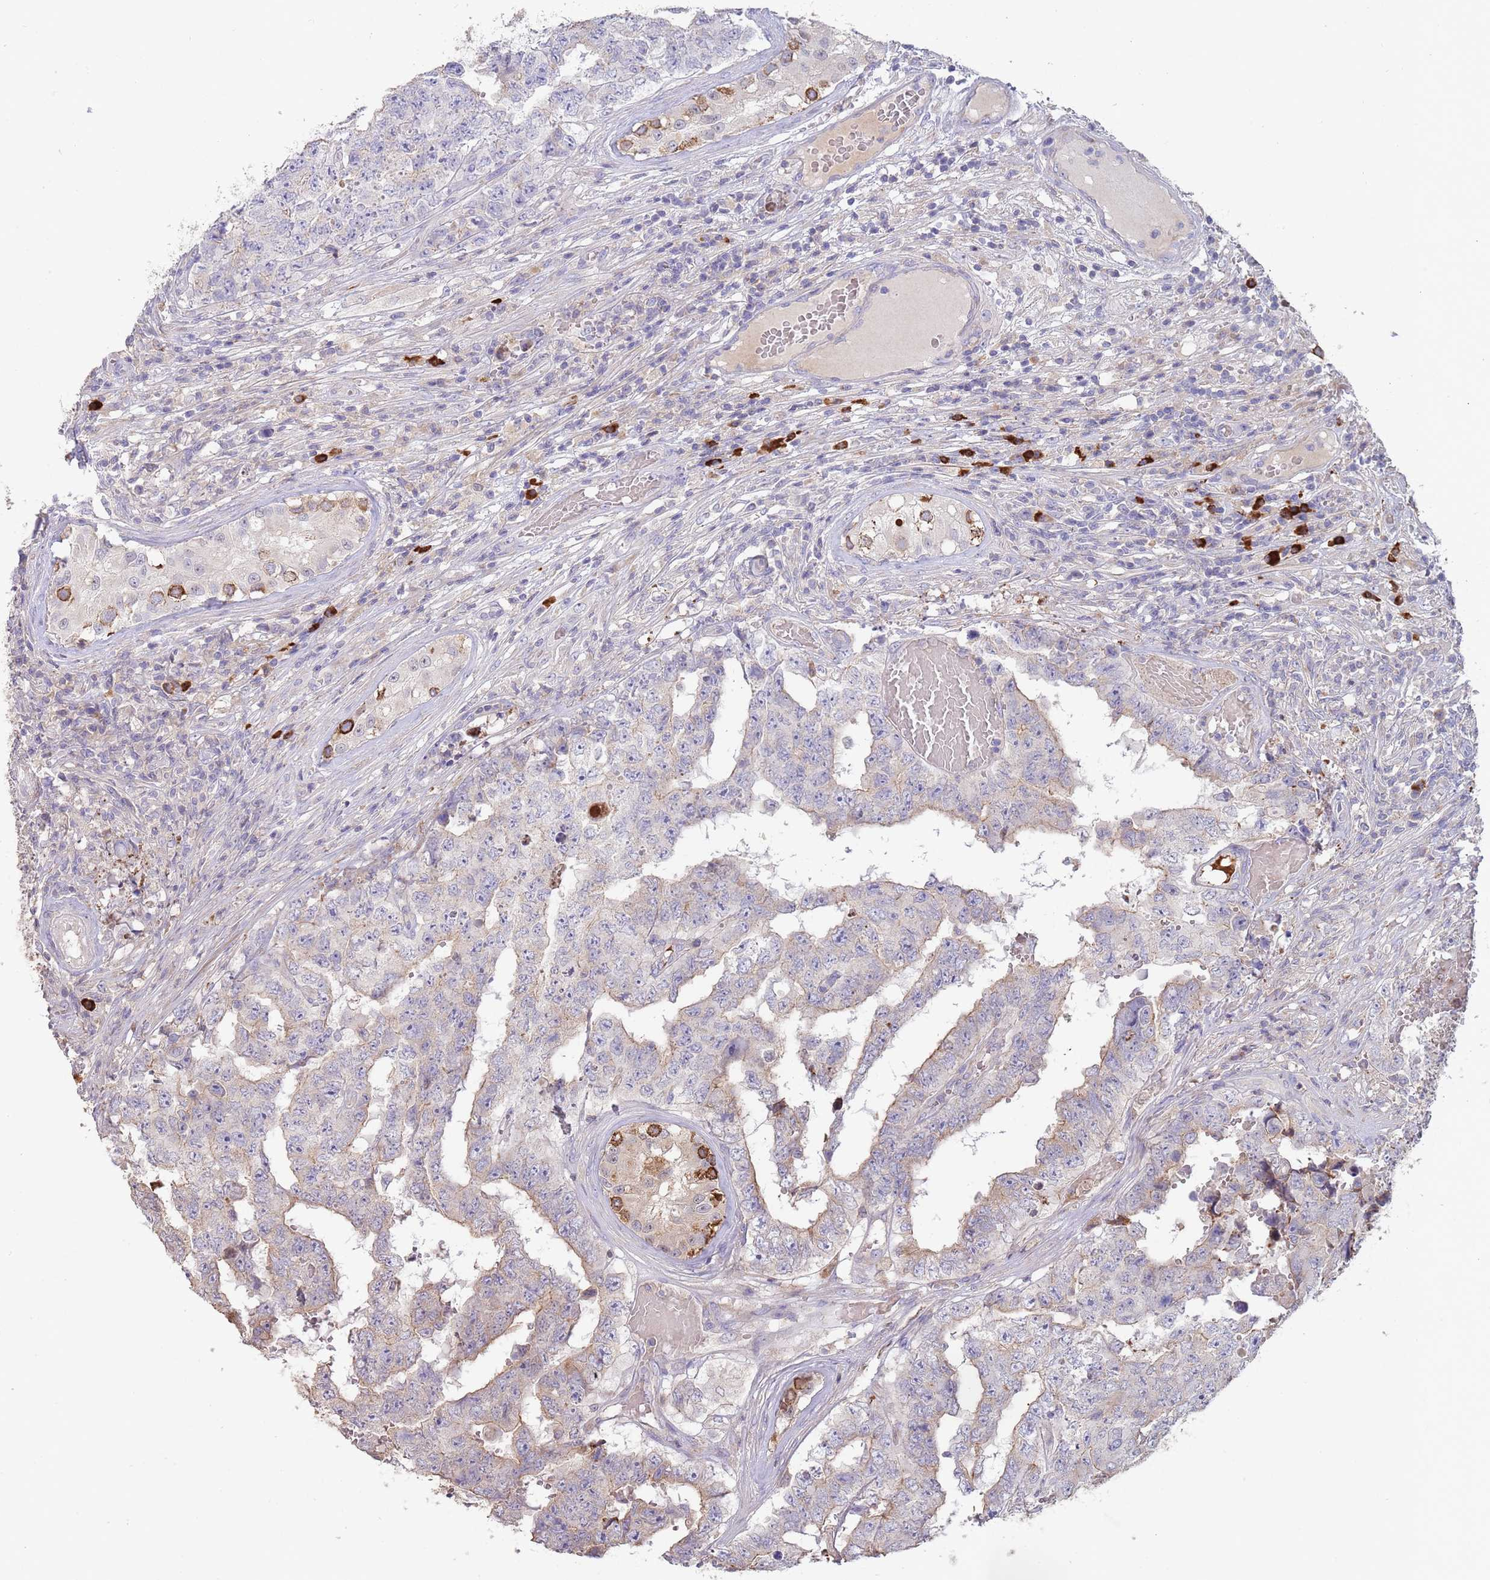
{"staining": {"intensity": "weak", "quantity": "<25%", "location": "cytoplasmic/membranous"}, "tissue": "testis cancer", "cell_type": "Tumor cells", "image_type": "cancer", "snomed": [{"axis": "morphology", "description": "Normal tissue, NOS"}, {"axis": "morphology", "description": "Carcinoma, Embryonal, NOS"}, {"axis": "topography", "description": "Testis"}, {"axis": "topography", "description": "Epididymis"}], "caption": "Protein analysis of testis cancer shows no significant staining in tumor cells. (DAB immunohistochemistry with hematoxylin counter stain).", "gene": "SUSD1", "patient": {"sex": "male", "age": 25}}